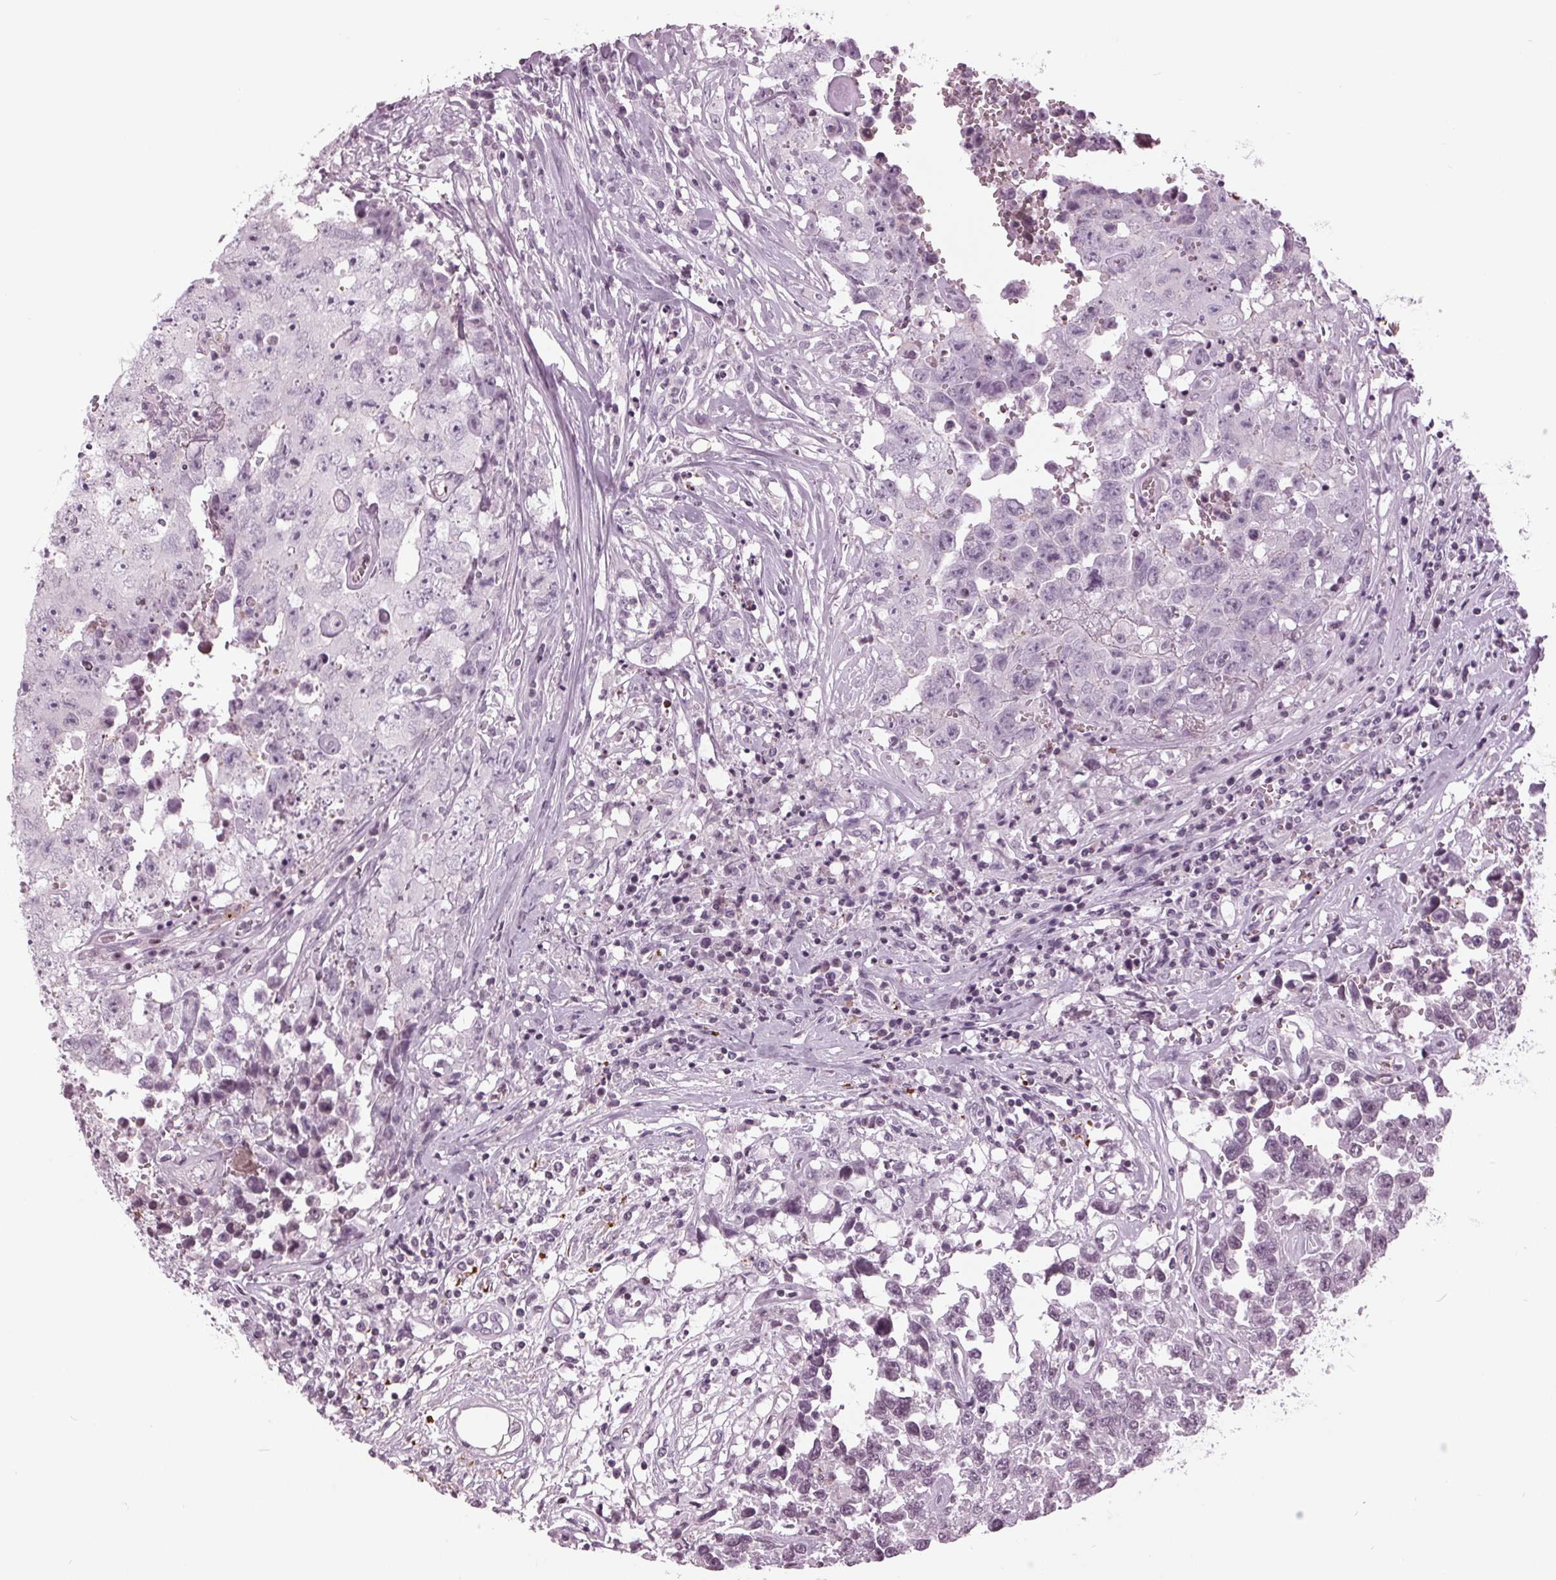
{"staining": {"intensity": "negative", "quantity": "none", "location": "none"}, "tissue": "testis cancer", "cell_type": "Tumor cells", "image_type": "cancer", "snomed": [{"axis": "morphology", "description": "Carcinoma, Embryonal, NOS"}, {"axis": "topography", "description": "Testis"}], "caption": "DAB immunohistochemical staining of human testis embryonal carcinoma demonstrates no significant positivity in tumor cells. The staining is performed using DAB brown chromogen with nuclei counter-stained in using hematoxylin.", "gene": "SLC9A4", "patient": {"sex": "male", "age": 36}}